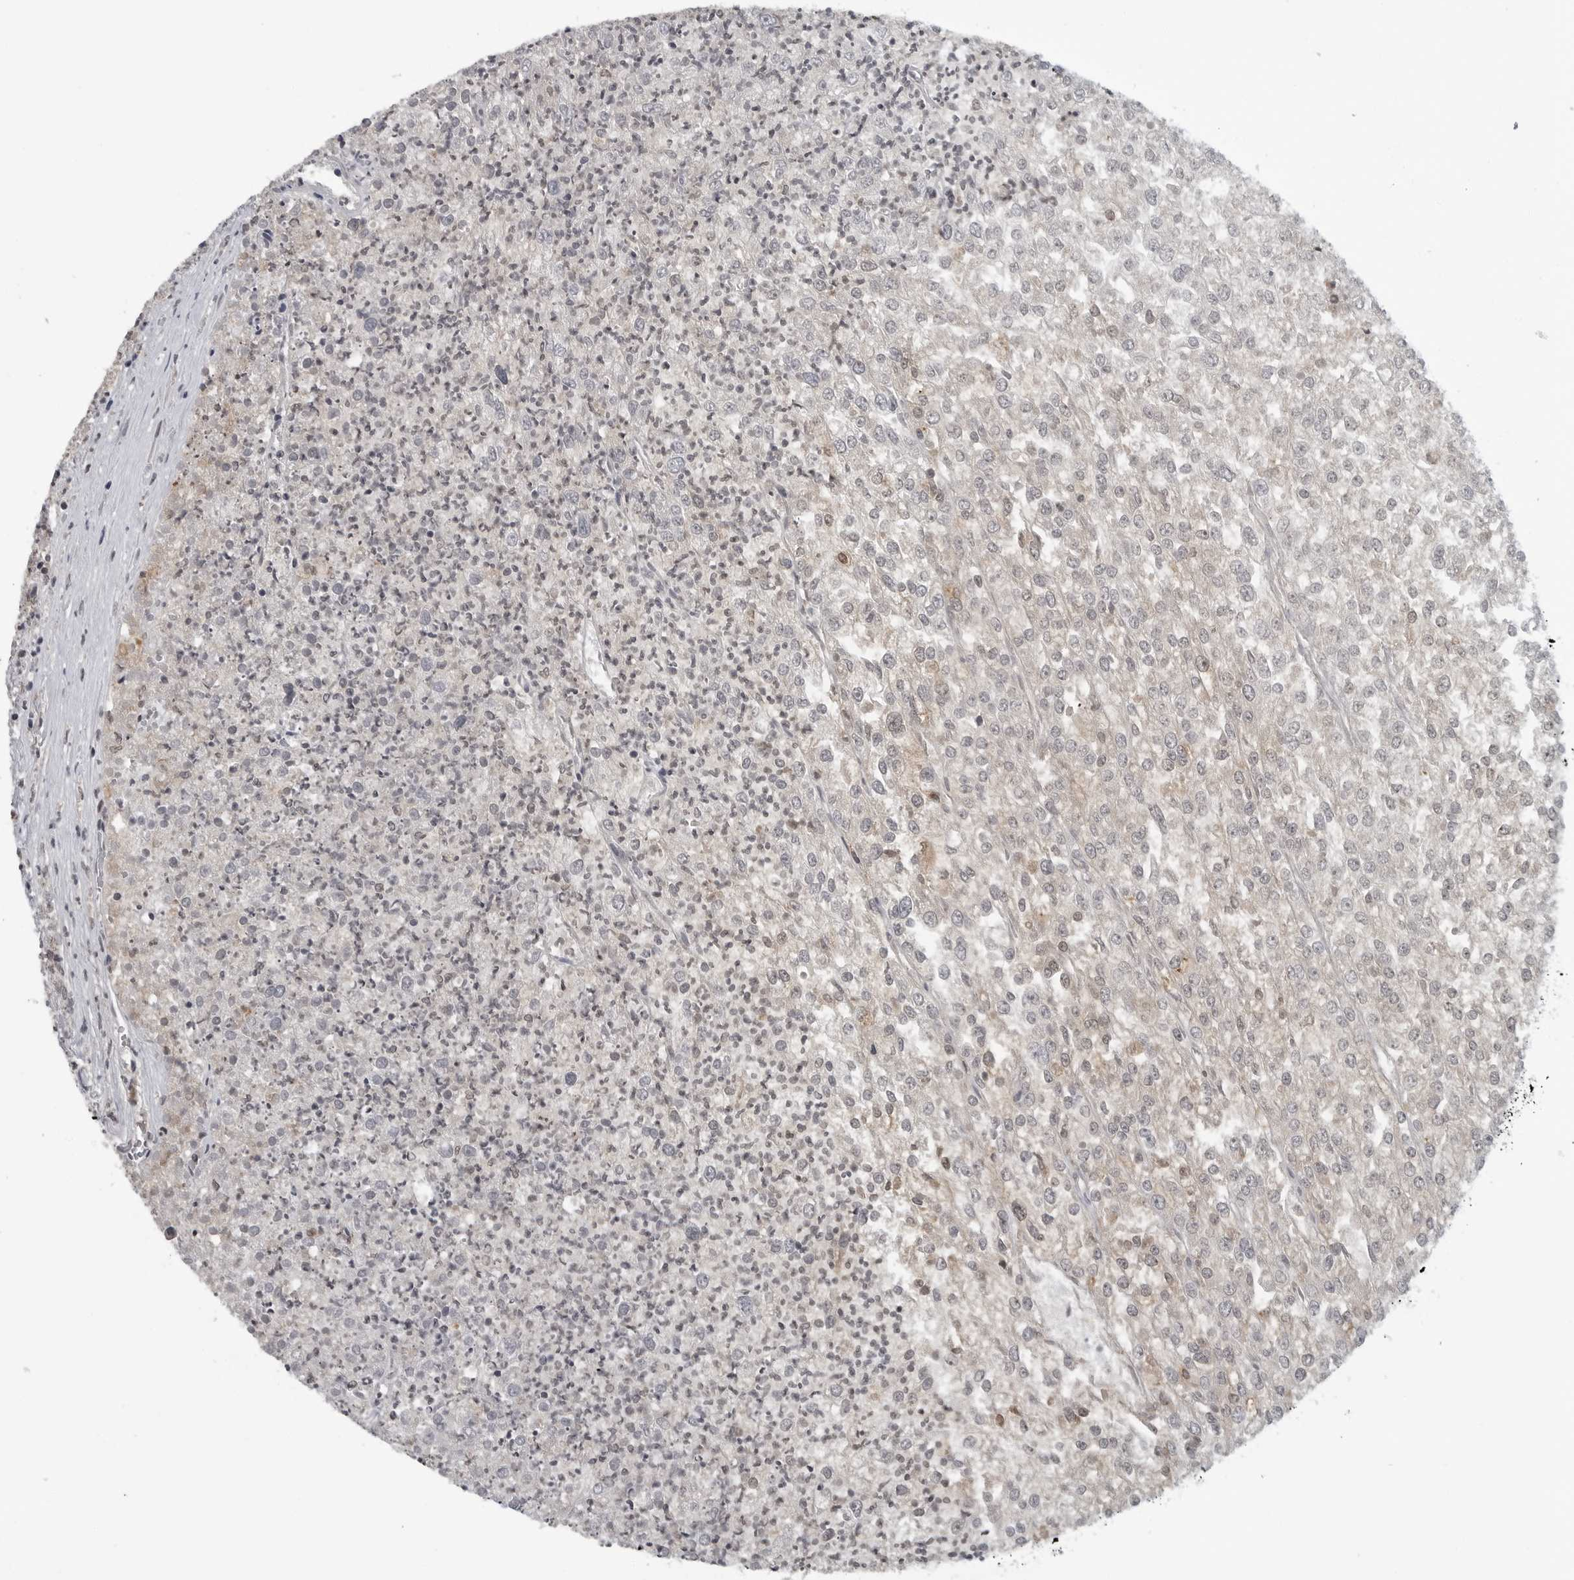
{"staining": {"intensity": "weak", "quantity": "<25%", "location": "nuclear"}, "tissue": "renal cancer", "cell_type": "Tumor cells", "image_type": "cancer", "snomed": [{"axis": "morphology", "description": "Adenocarcinoma, NOS"}, {"axis": "topography", "description": "Kidney"}], "caption": "Tumor cells are negative for protein expression in human renal adenocarcinoma.", "gene": "C8orf58", "patient": {"sex": "female", "age": 54}}